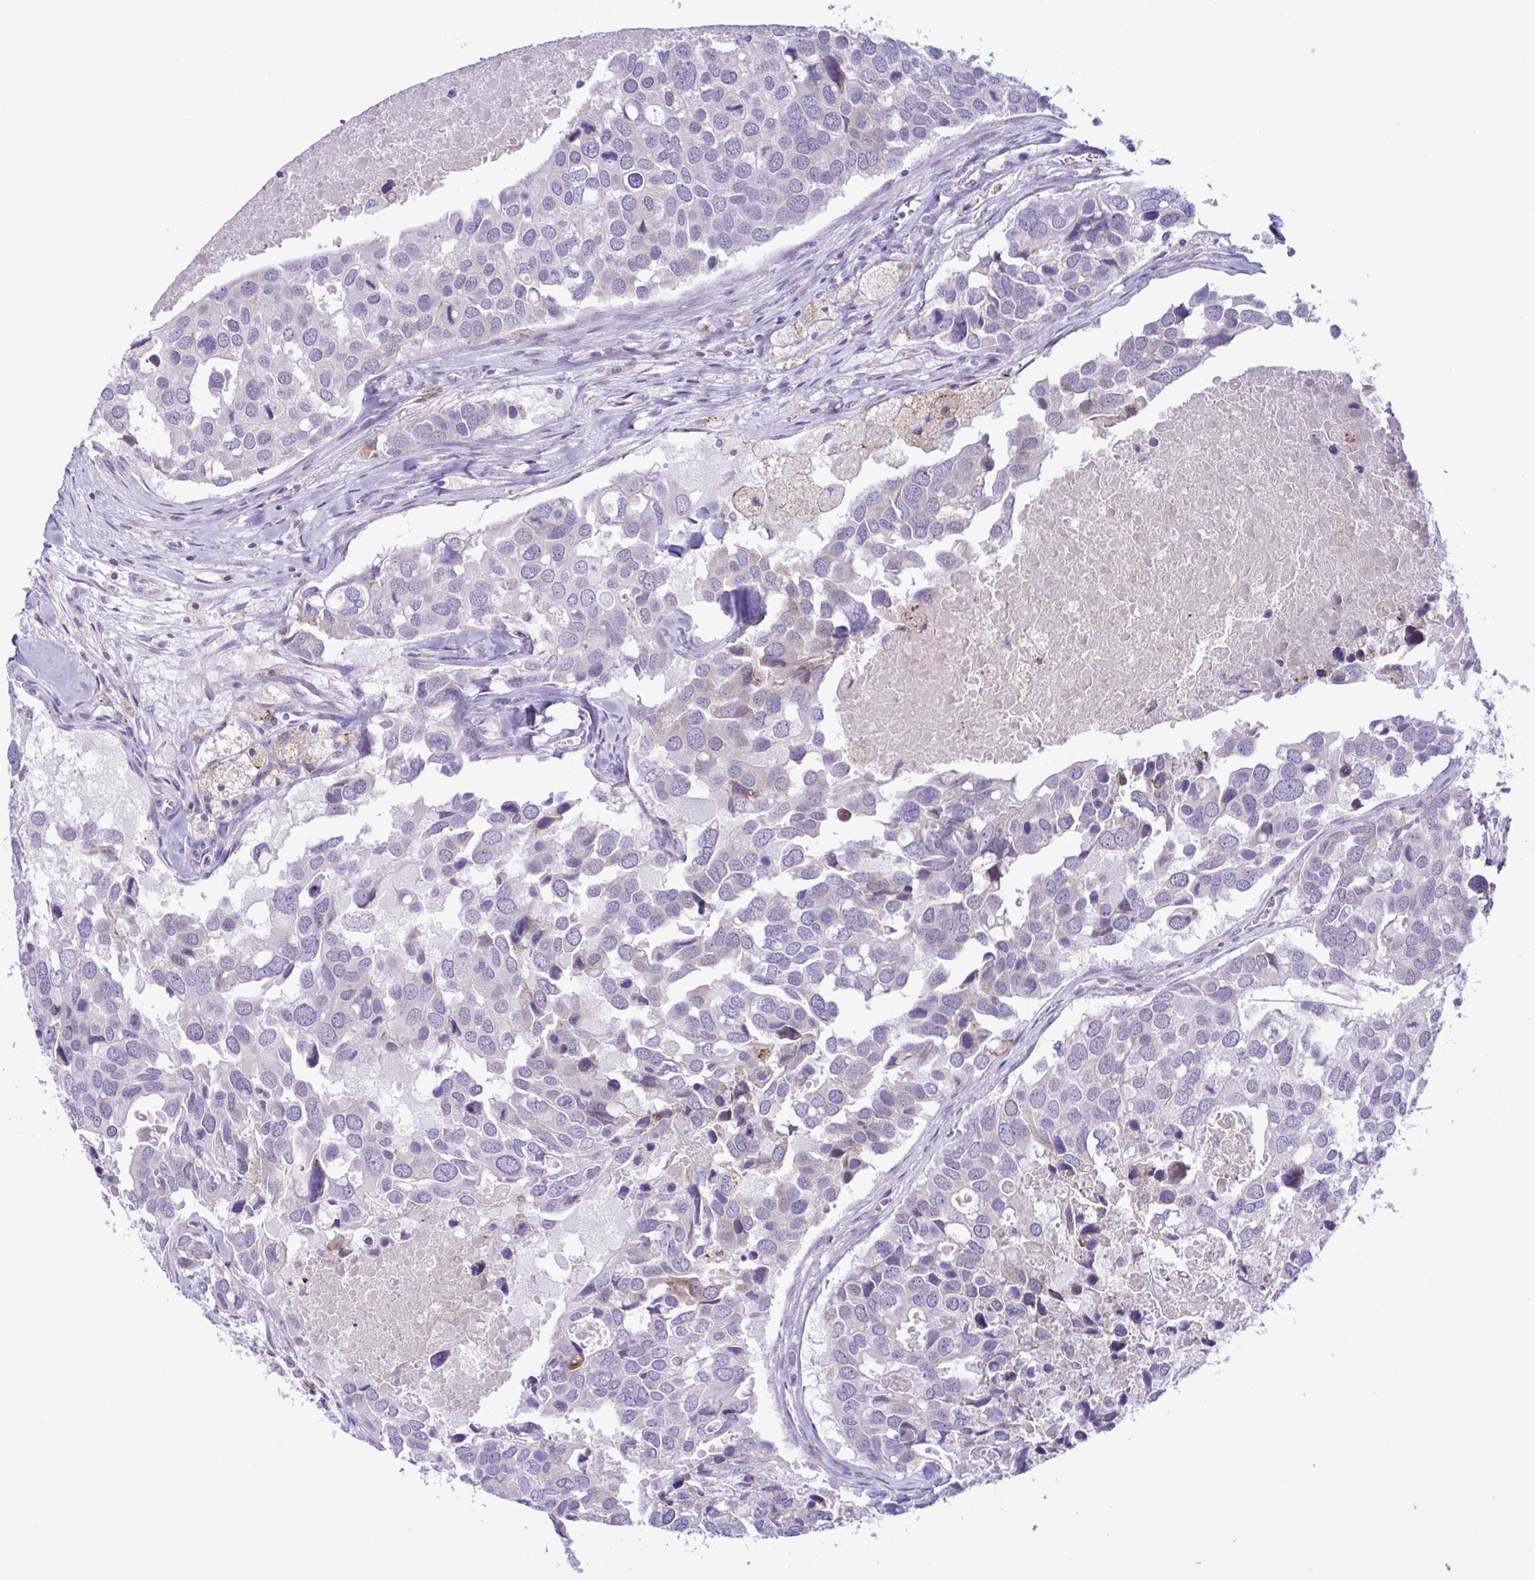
{"staining": {"intensity": "negative", "quantity": "none", "location": "none"}, "tissue": "breast cancer", "cell_type": "Tumor cells", "image_type": "cancer", "snomed": [{"axis": "morphology", "description": "Duct carcinoma"}, {"axis": "topography", "description": "Breast"}], "caption": "Histopathology image shows no protein positivity in tumor cells of breast cancer tissue.", "gene": "SREBF1", "patient": {"sex": "female", "age": 83}}